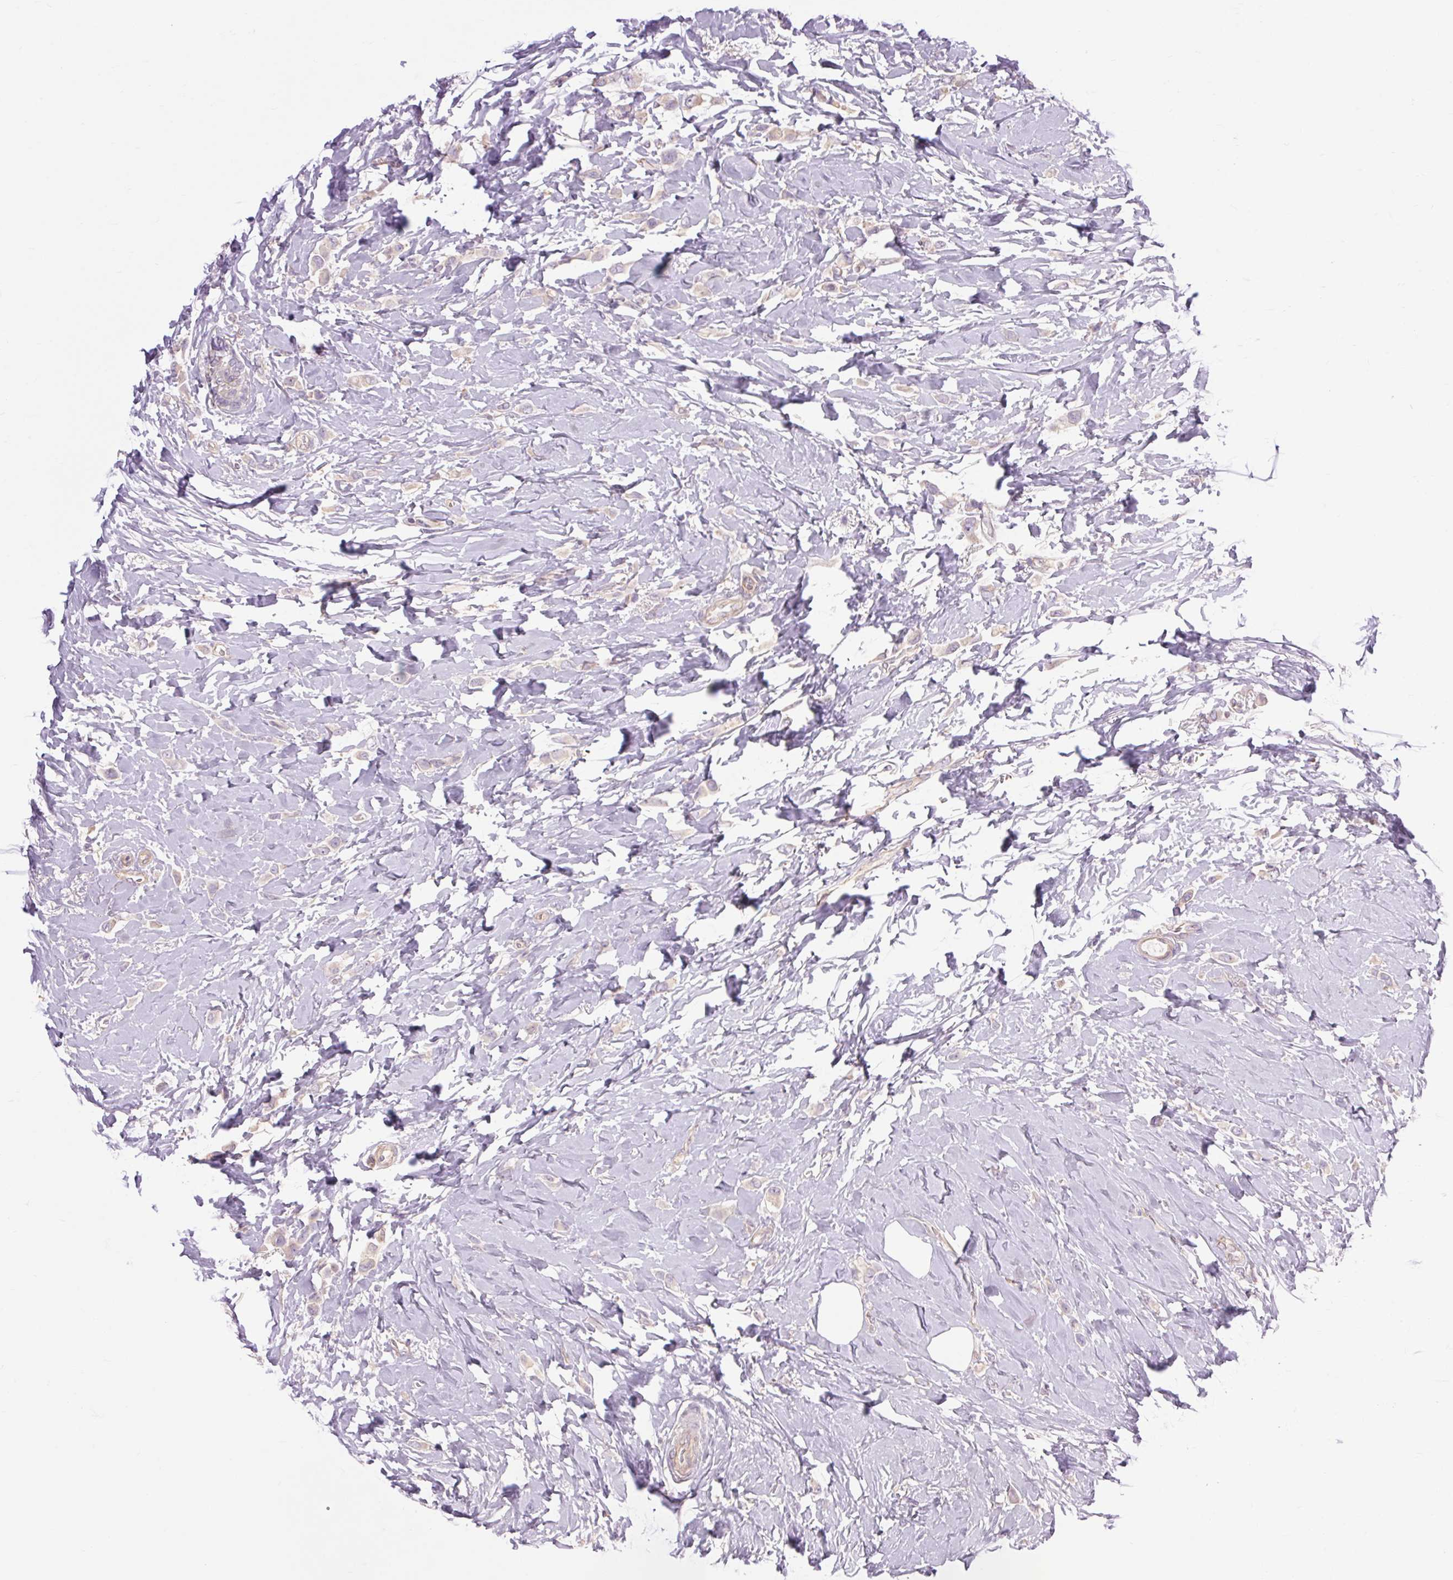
{"staining": {"intensity": "negative", "quantity": "none", "location": "none"}, "tissue": "breast cancer", "cell_type": "Tumor cells", "image_type": "cancer", "snomed": [{"axis": "morphology", "description": "Lobular carcinoma"}, {"axis": "topography", "description": "Breast"}], "caption": "Immunohistochemistry (IHC) of human breast cancer exhibits no staining in tumor cells. (DAB (3,3'-diaminobenzidine) IHC visualized using brightfield microscopy, high magnification).", "gene": "TM6SF1", "patient": {"sex": "female", "age": 66}}